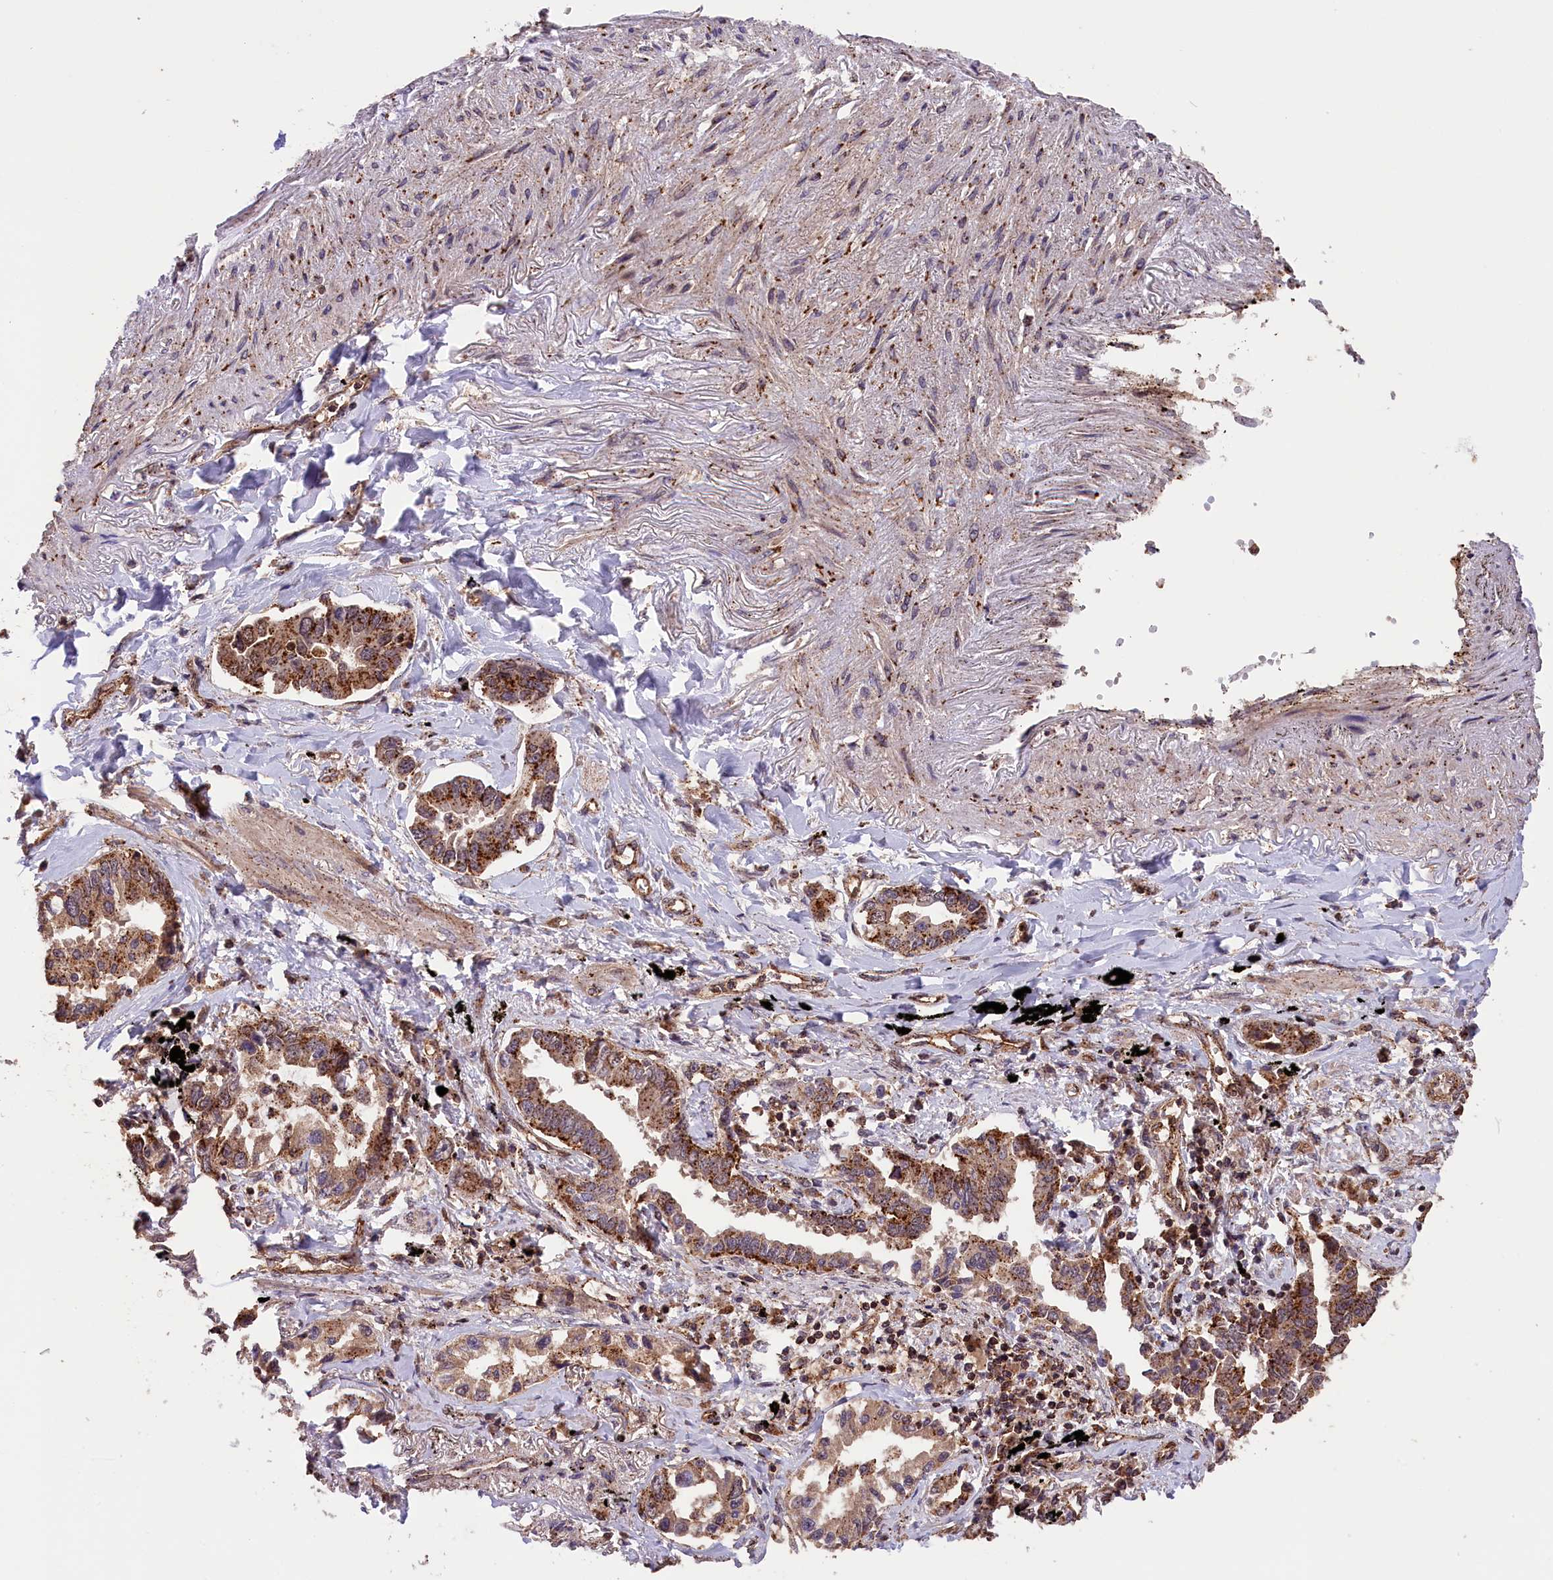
{"staining": {"intensity": "strong", "quantity": ">75%", "location": "cytoplasmic/membranous"}, "tissue": "lung cancer", "cell_type": "Tumor cells", "image_type": "cancer", "snomed": [{"axis": "morphology", "description": "Adenocarcinoma, NOS"}, {"axis": "topography", "description": "Lung"}], "caption": "There is high levels of strong cytoplasmic/membranous expression in tumor cells of adenocarcinoma (lung), as demonstrated by immunohistochemical staining (brown color).", "gene": "IST1", "patient": {"sex": "male", "age": 67}}